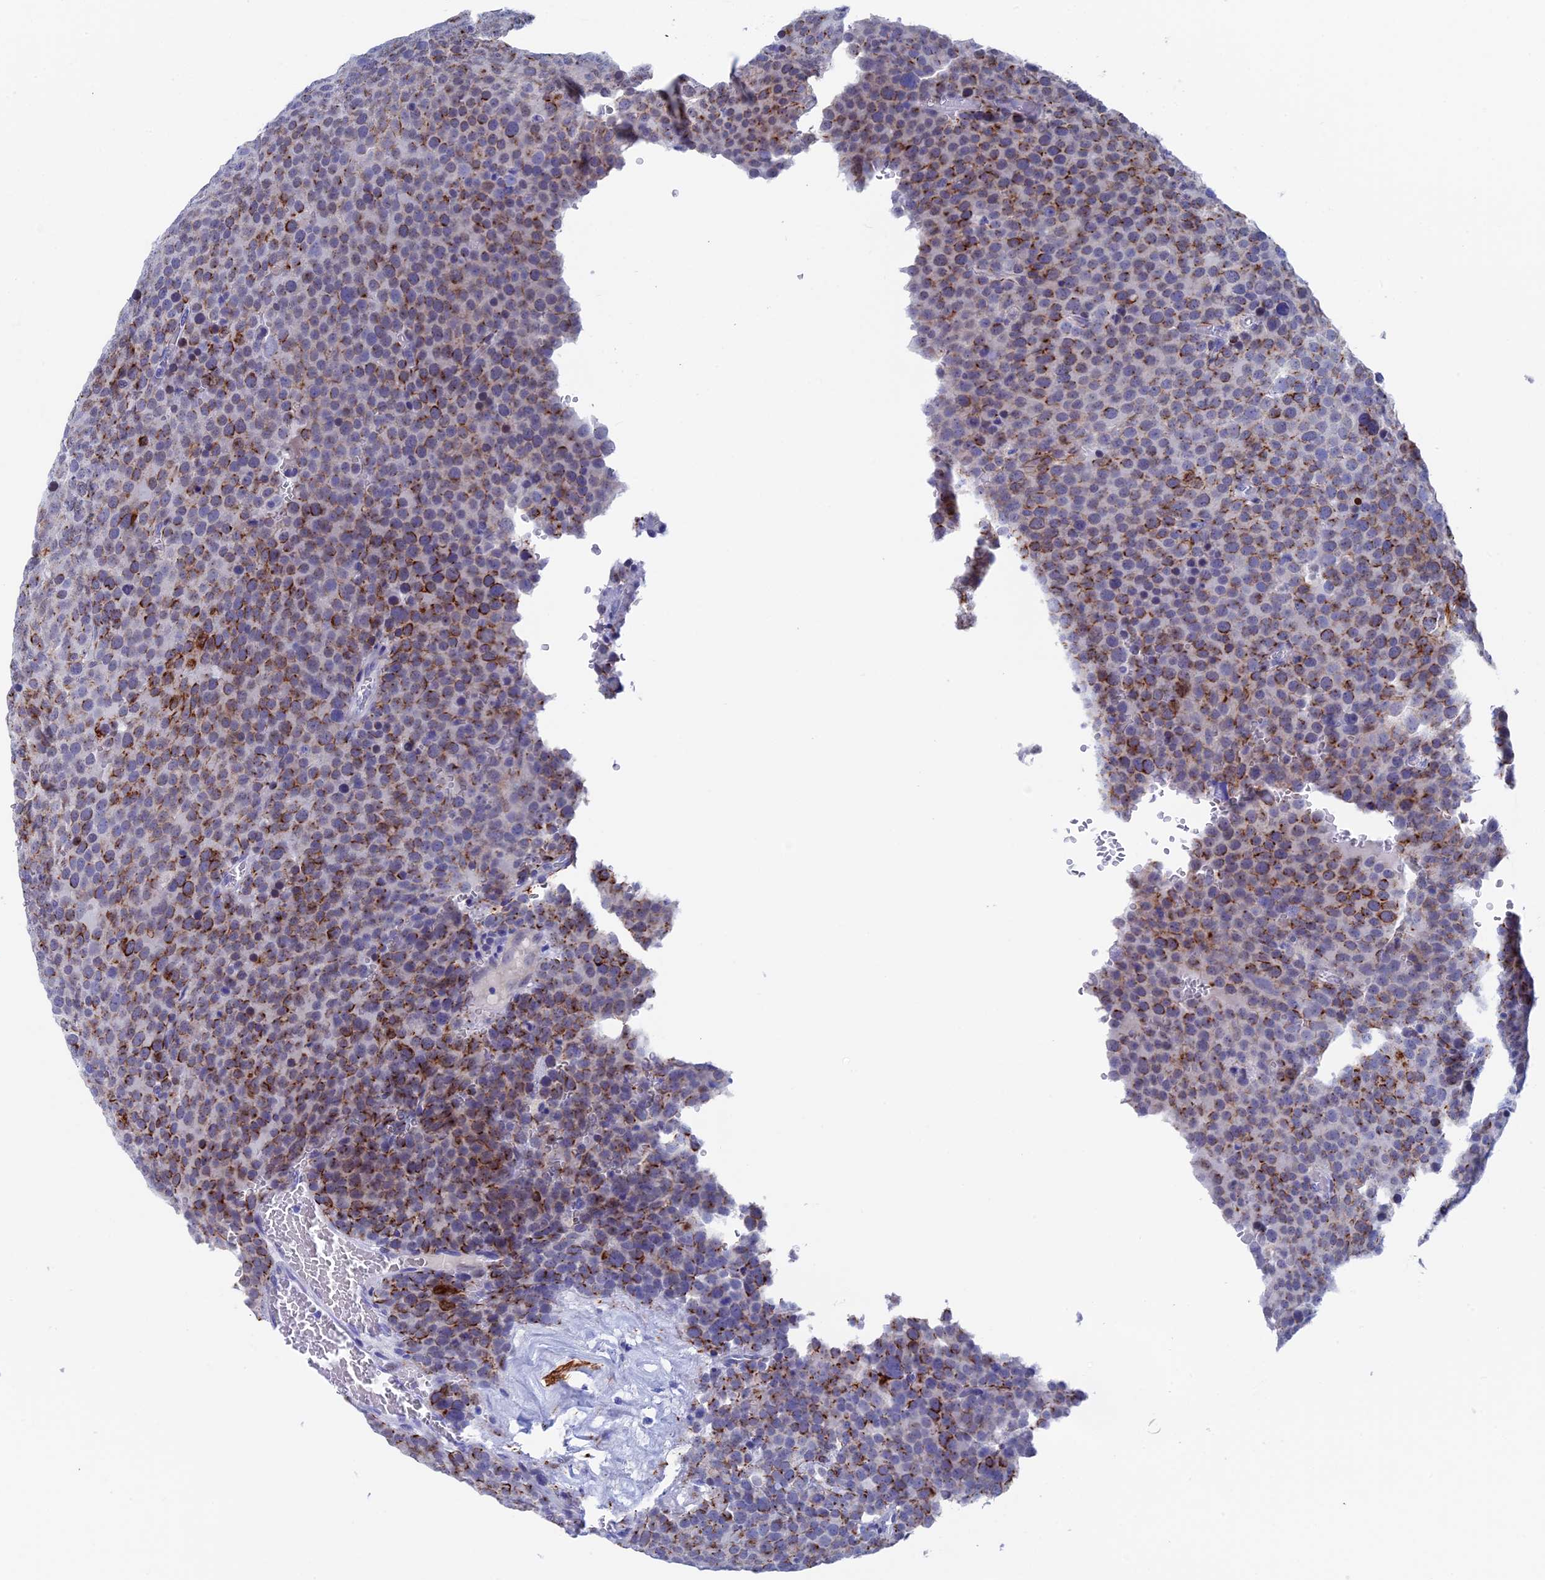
{"staining": {"intensity": "moderate", "quantity": "25%-75%", "location": "cytoplasmic/membranous"}, "tissue": "testis cancer", "cell_type": "Tumor cells", "image_type": "cancer", "snomed": [{"axis": "morphology", "description": "Seminoma, NOS"}, {"axis": "topography", "description": "Testis"}], "caption": "Protein staining demonstrates moderate cytoplasmic/membranous staining in about 25%-75% of tumor cells in testis cancer.", "gene": "WDR83", "patient": {"sex": "male", "age": 71}}